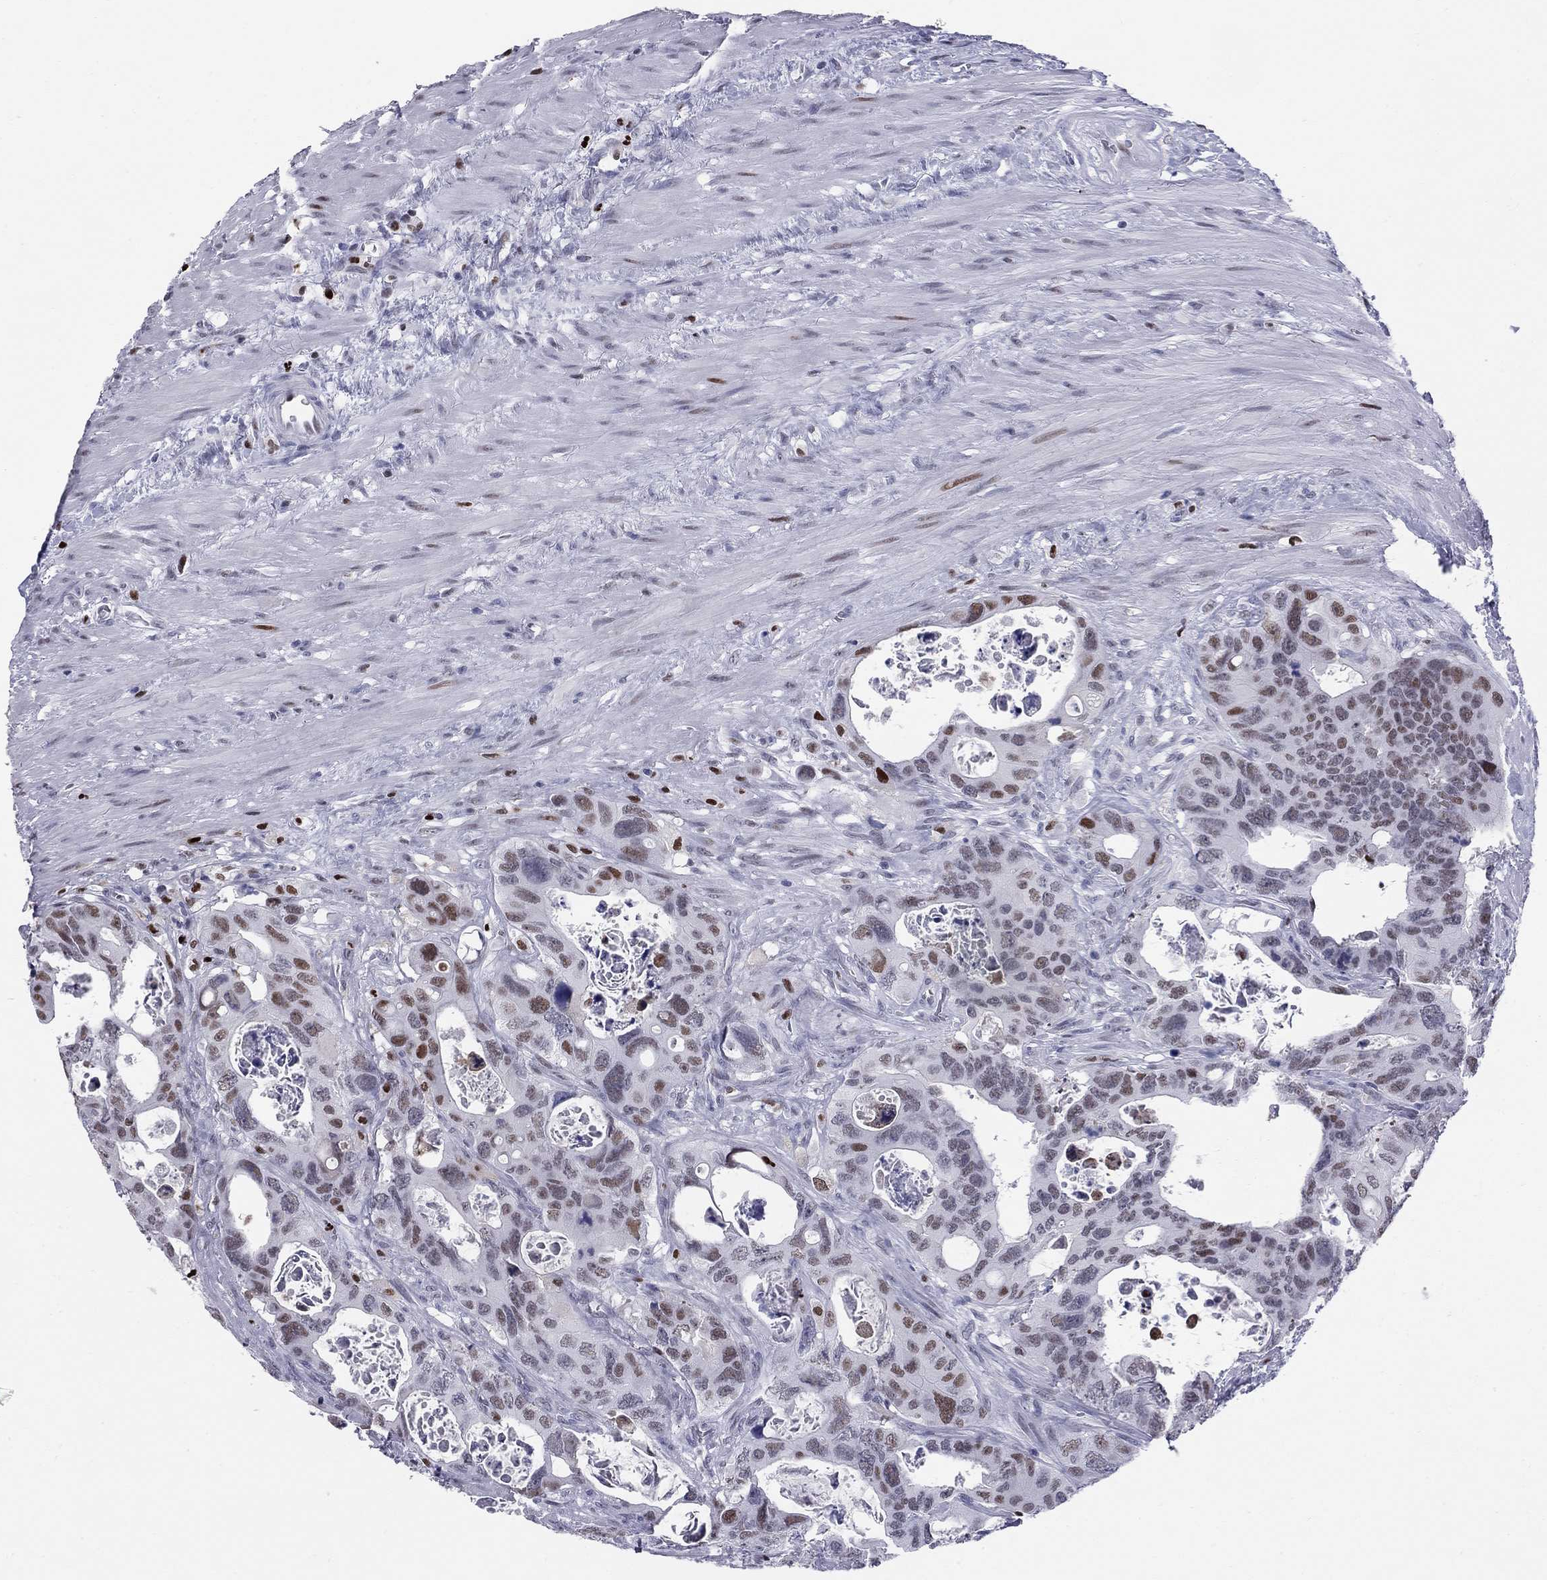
{"staining": {"intensity": "strong", "quantity": "25%-75%", "location": "nuclear"}, "tissue": "colorectal cancer", "cell_type": "Tumor cells", "image_type": "cancer", "snomed": [{"axis": "morphology", "description": "Adenocarcinoma, NOS"}, {"axis": "topography", "description": "Rectum"}], "caption": "Strong nuclear staining for a protein is appreciated in about 25%-75% of tumor cells of adenocarcinoma (colorectal) using immunohistochemistry (IHC).", "gene": "PCGF3", "patient": {"sex": "male", "age": 64}}